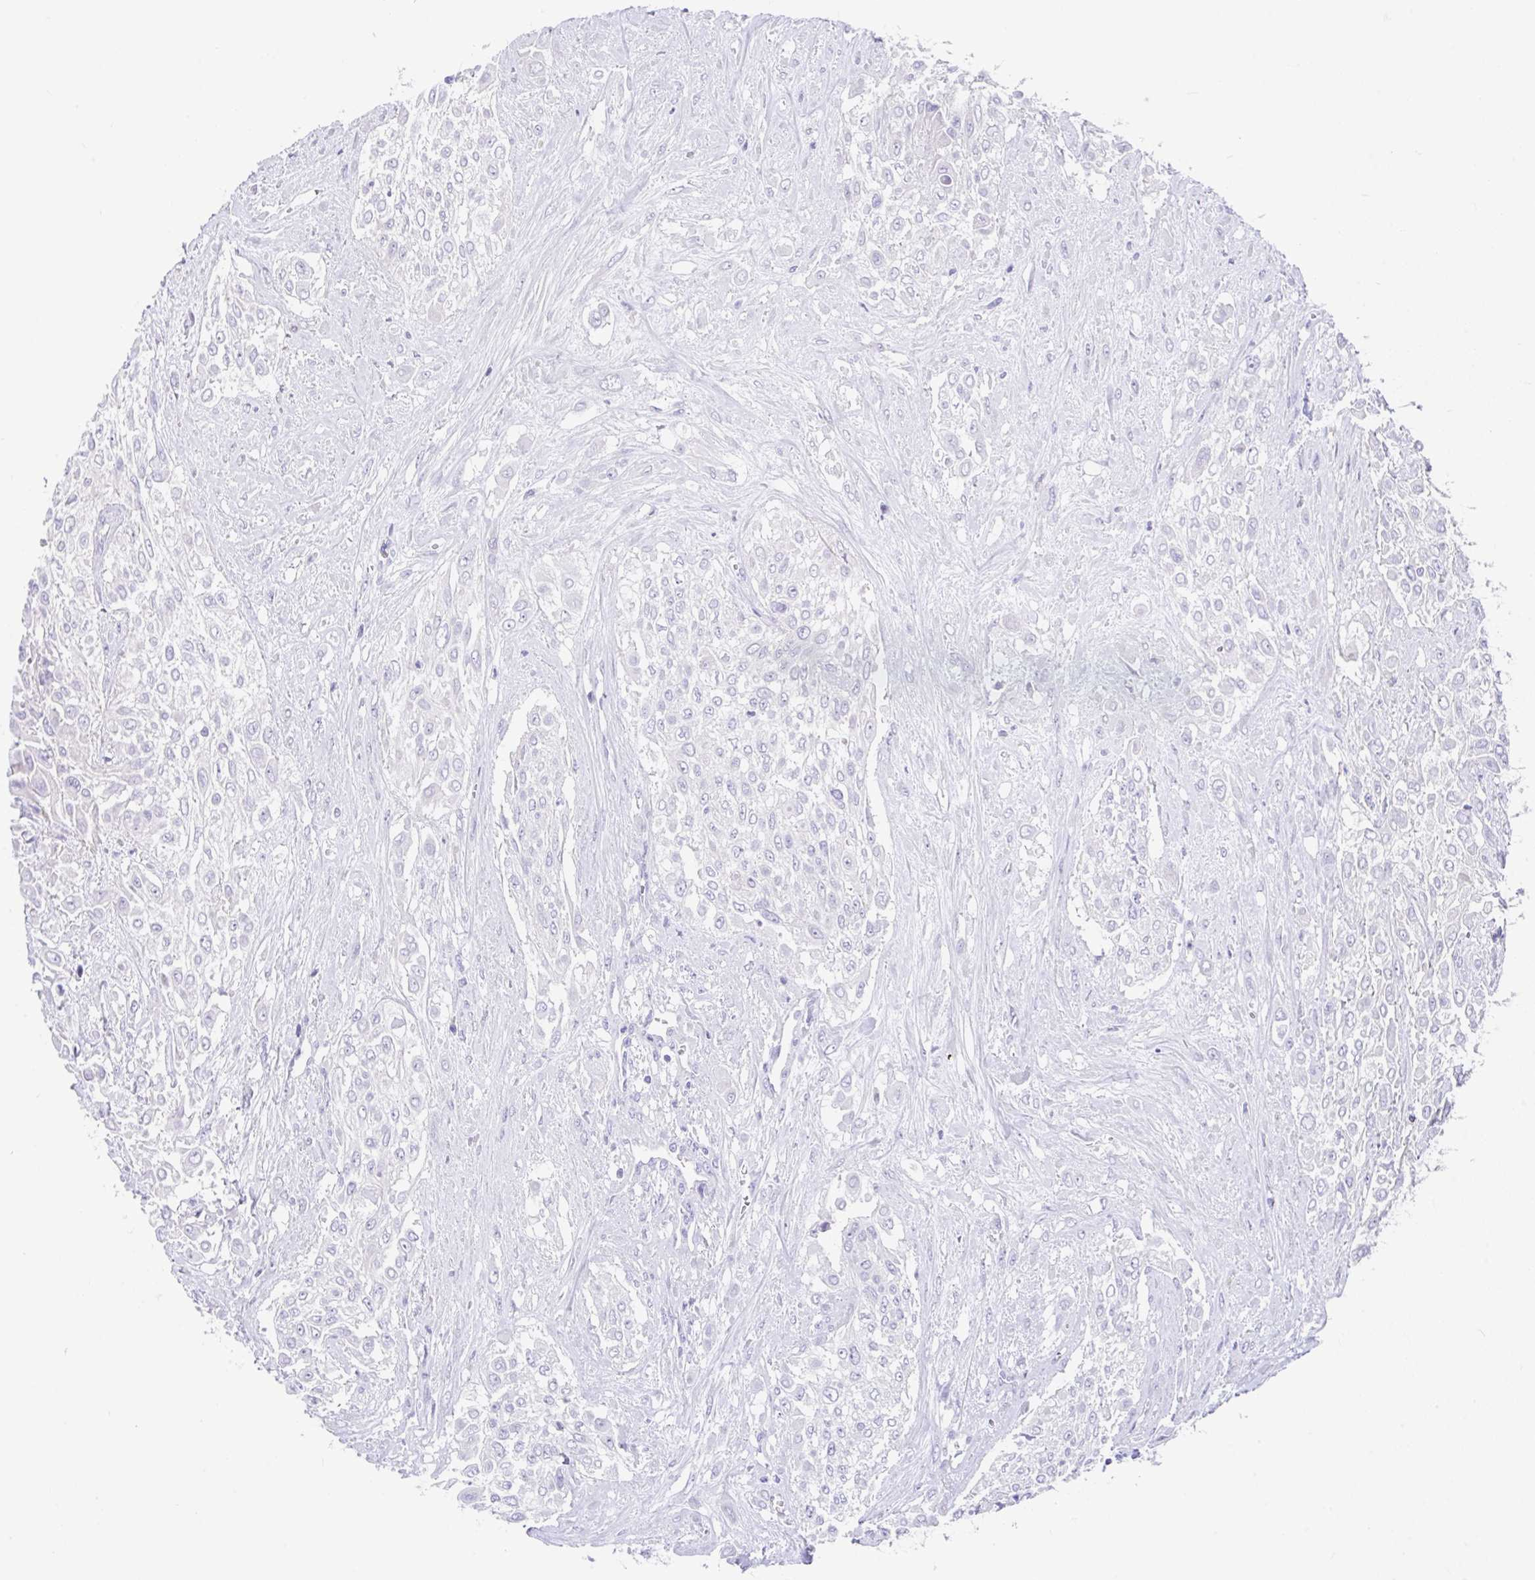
{"staining": {"intensity": "negative", "quantity": "none", "location": "none"}, "tissue": "urothelial cancer", "cell_type": "Tumor cells", "image_type": "cancer", "snomed": [{"axis": "morphology", "description": "Urothelial carcinoma, High grade"}, {"axis": "topography", "description": "Urinary bladder"}], "caption": "IHC image of neoplastic tissue: urothelial cancer stained with DAB exhibits no significant protein positivity in tumor cells.", "gene": "CCSAP", "patient": {"sex": "male", "age": 57}}